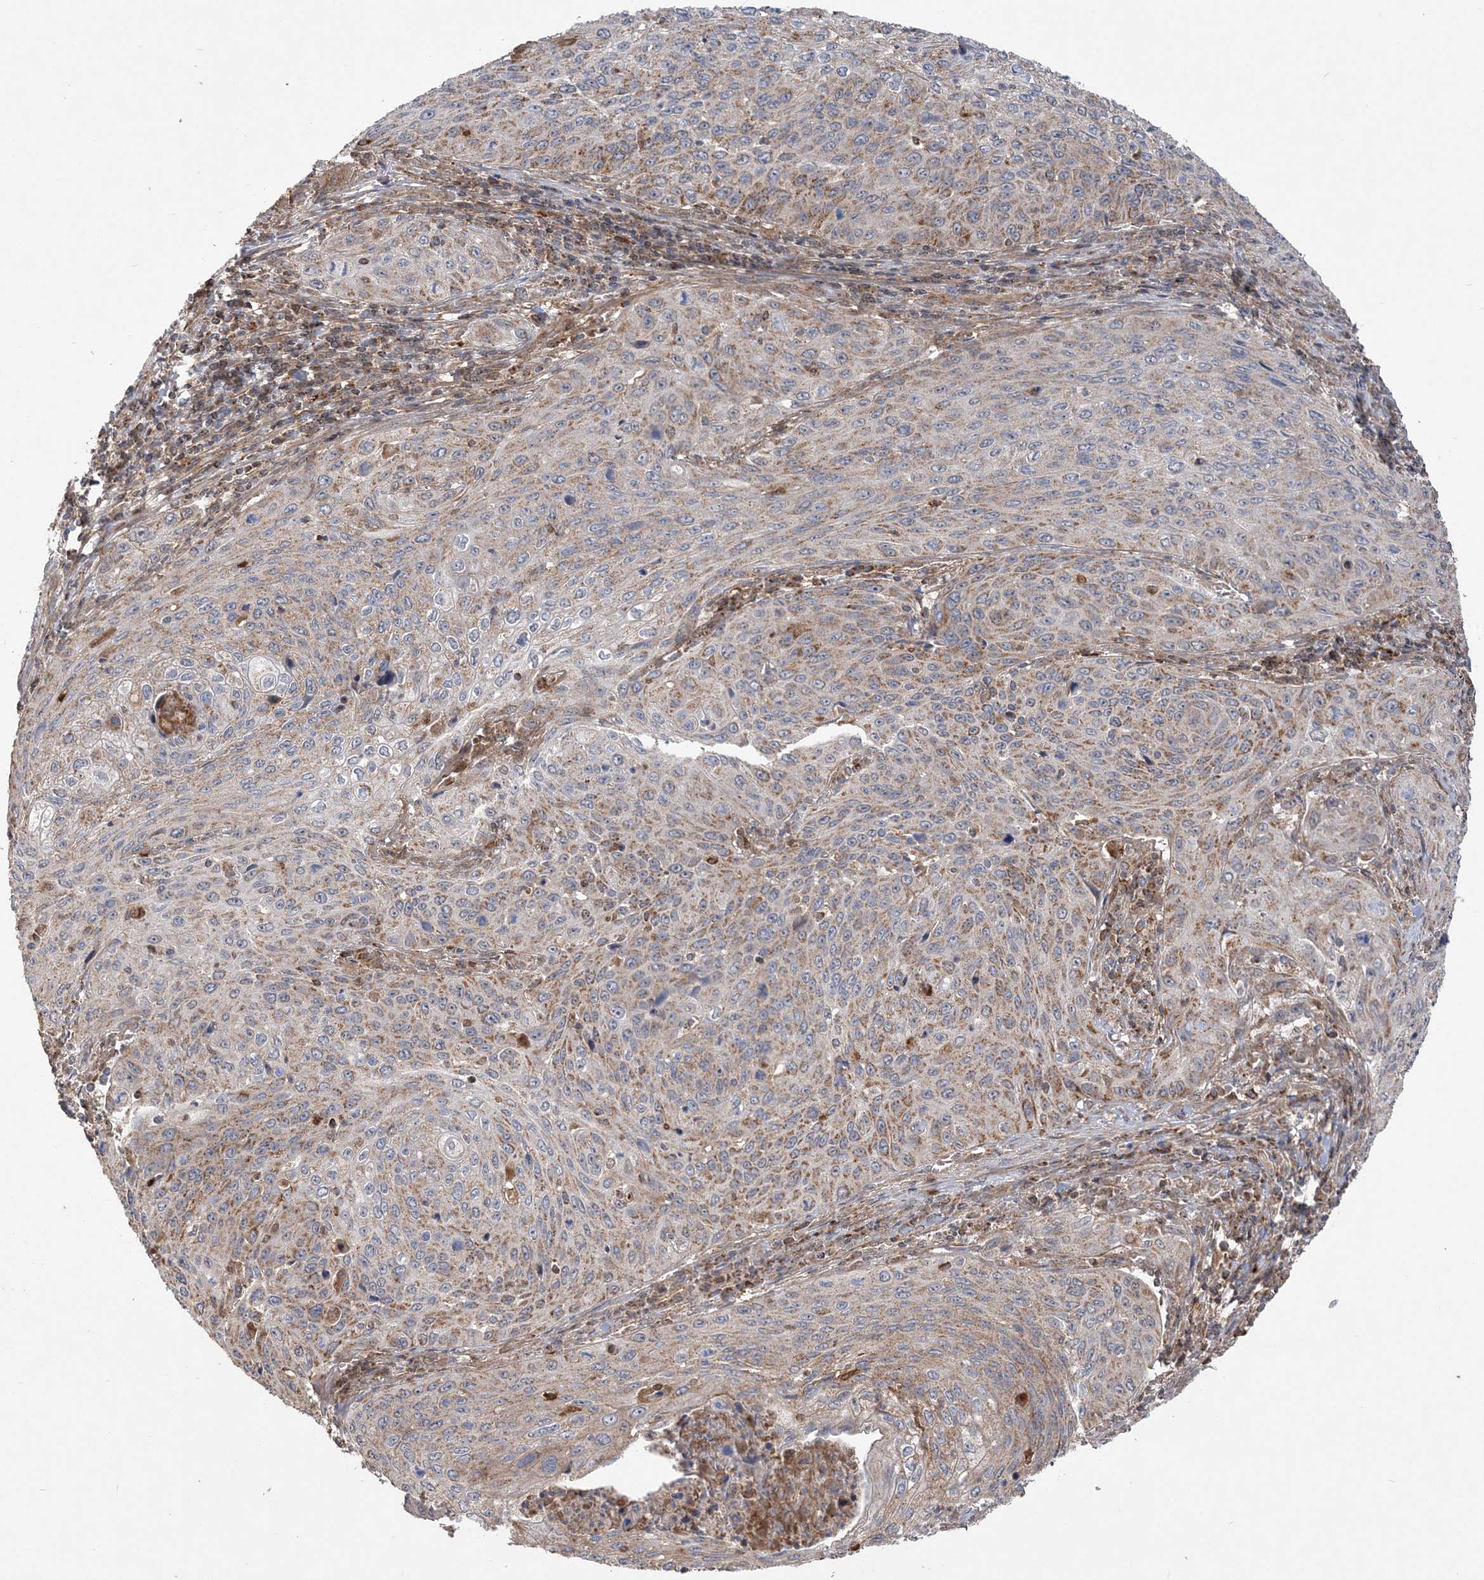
{"staining": {"intensity": "moderate", "quantity": "25%-75%", "location": "cytoplasmic/membranous"}, "tissue": "cervical cancer", "cell_type": "Tumor cells", "image_type": "cancer", "snomed": [{"axis": "morphology", "description": "Squamous cell carcinoma, NOS"}, {"axis": "topography", "description": "Cervix"}], "caption": "High-power microscopy captured an IHC image of squamous cell carcinoma (cervical), revealing moderate cytoplasmic/membranous positivity in about 25%-75% of tumor cells.", "gene": "SCLT1", "patient": {"sex": "female", "age": 32}}